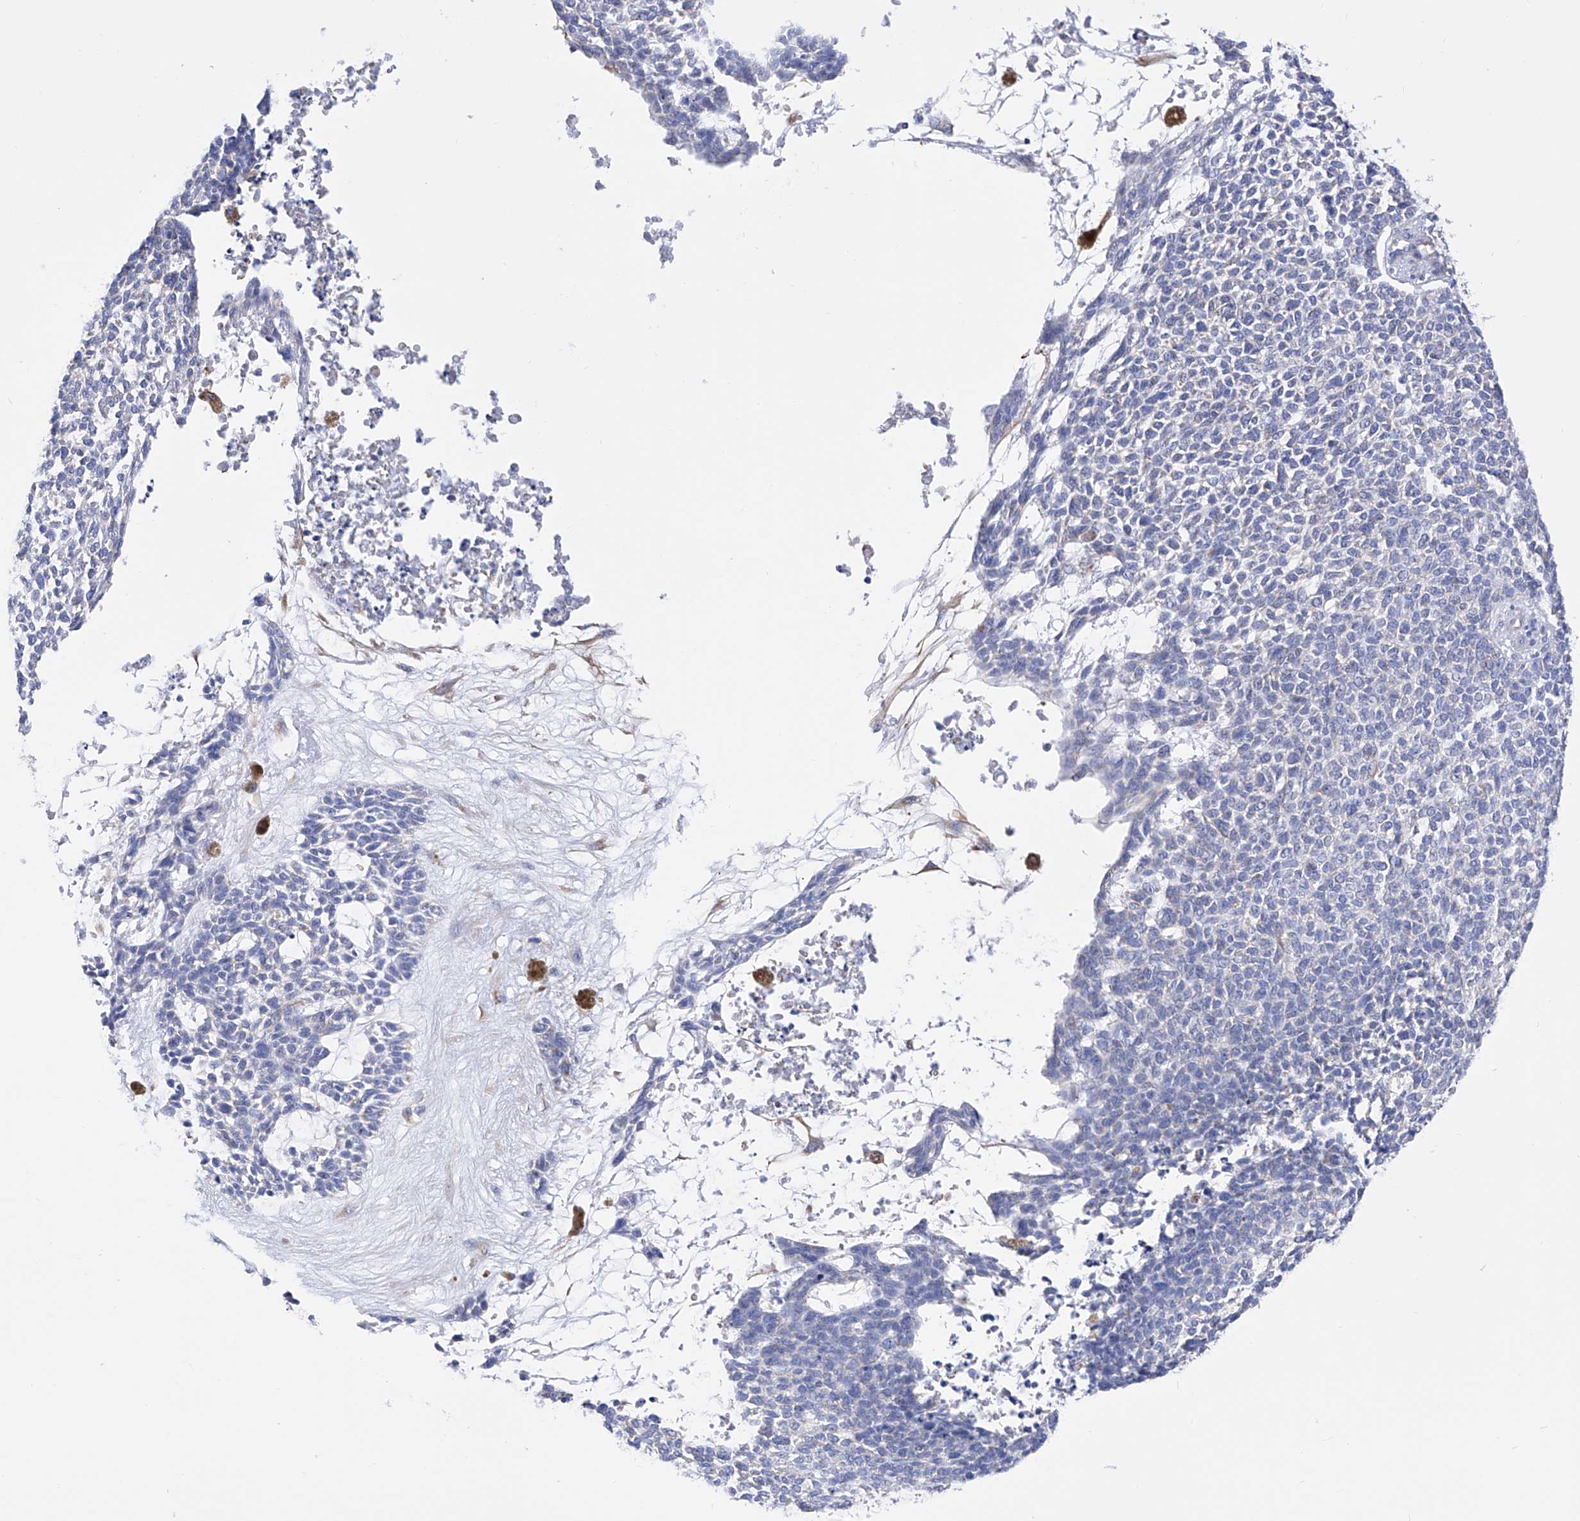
{"staining": {"intensity": "negative", "quantity": "none", "location": "none"}, "tissue": "skin cancer", "cell_type": "Tumor cells", "image_type": "cancer", "snomed": [{"axis": "morphology", "description": "Basal cell carcinoma"}, {"axis": "topography", "description": "Skin"}], "caption": "Human basal cell carcinoma (skin) stained for a protein using IHC demonstrates no staining in tumor cells.", "gene": "FLG", "patient": {"sex": "female", "age": 84}}